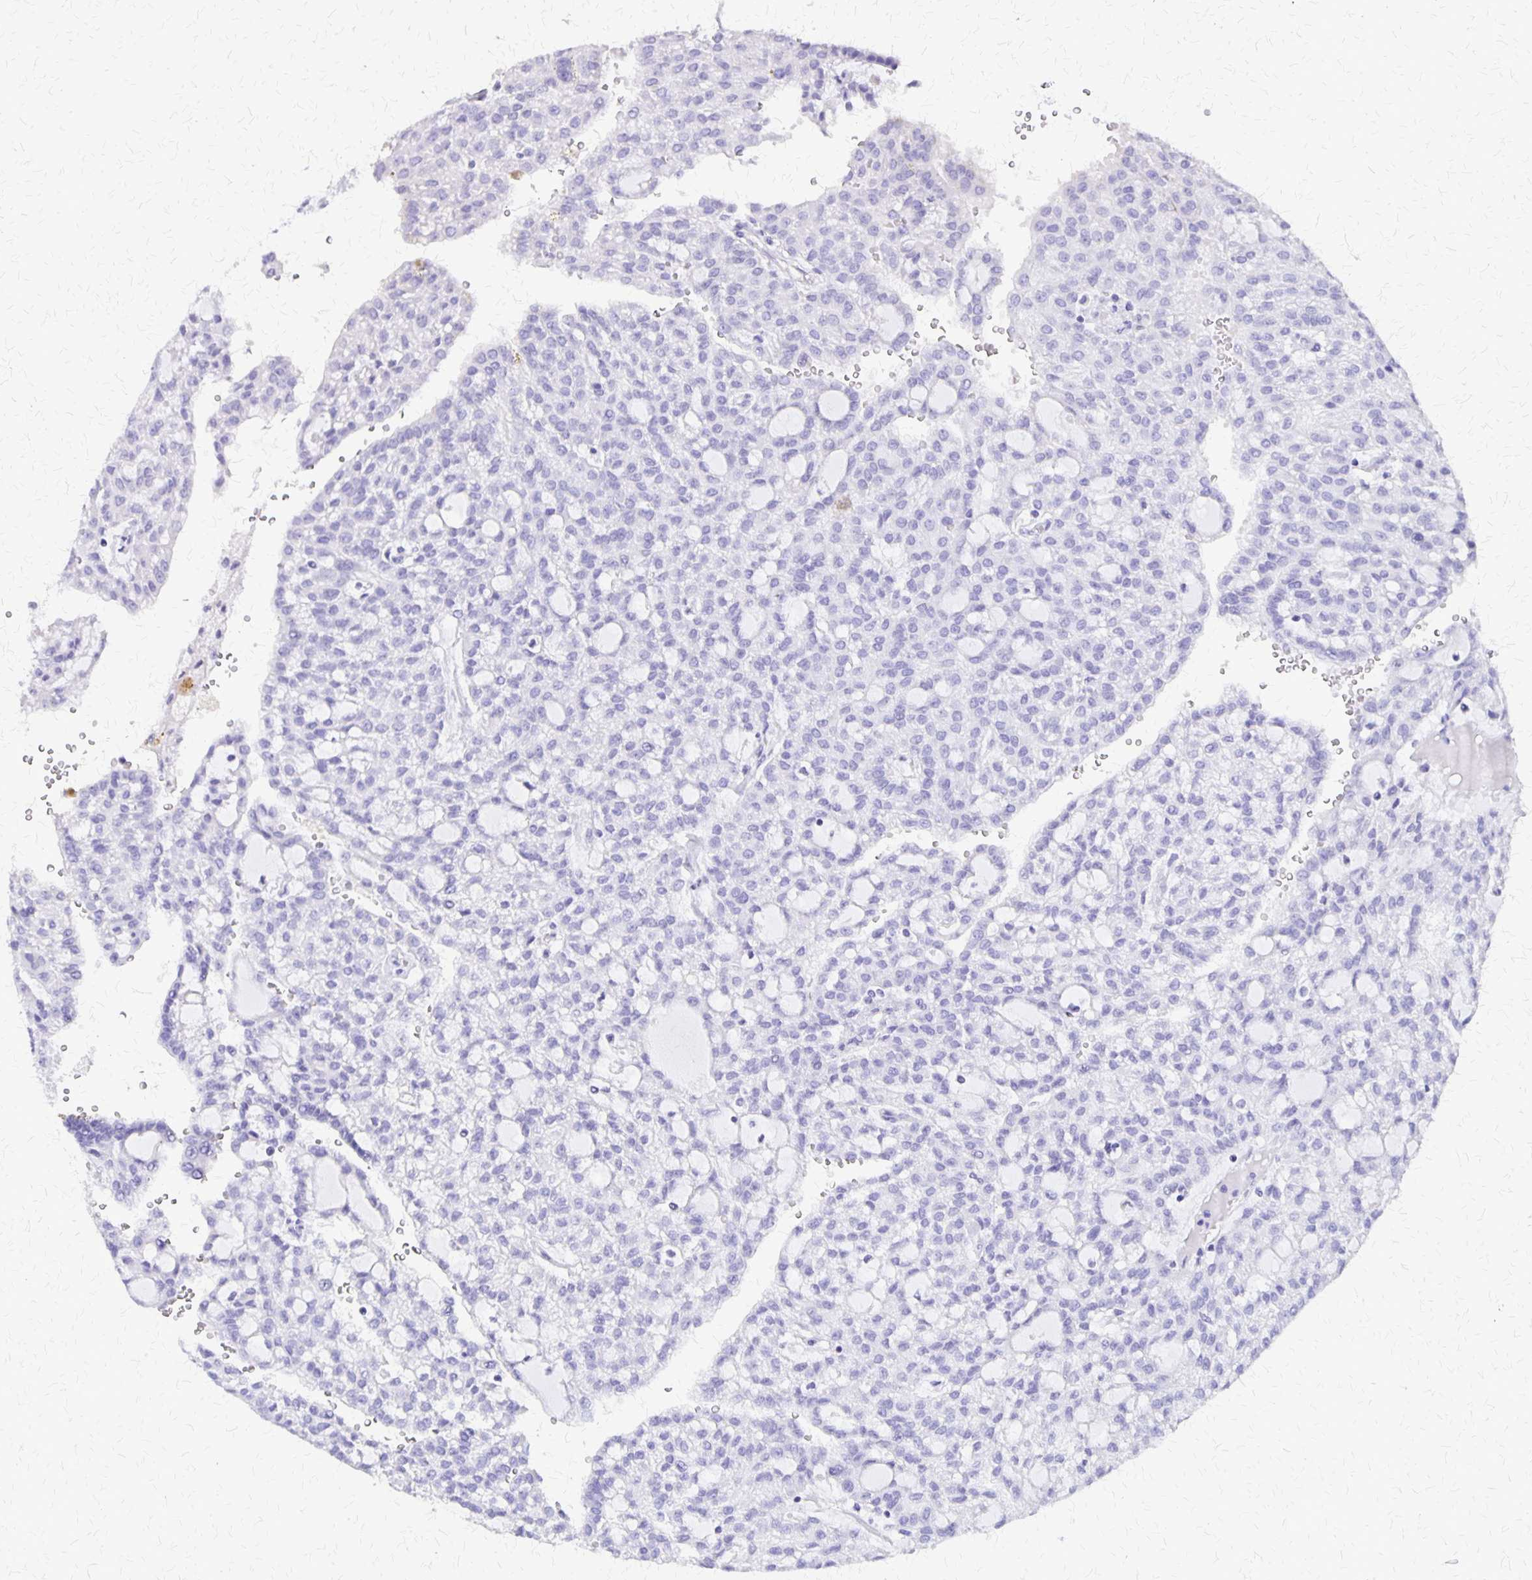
{"staining": {"intensity": "negative", "quantity": "none", "location": "none"}, "tissue": "renal cancer", "cell_type": "Tumor cells", "image_type": "cancer", "snomed": [{"axis": "morphology", "description": "Adenocarcinoma, NOS"}, {"axis": "topography", "description": "Kidney"}], "caption": "High power microscopy photomicrograph of an IHC image of renal cancer (adenocarcinoma), revealing no significant positivity in tumor cells.", "gene": "SLC13A2", "patient": {"sex": "male", "age": 63}}